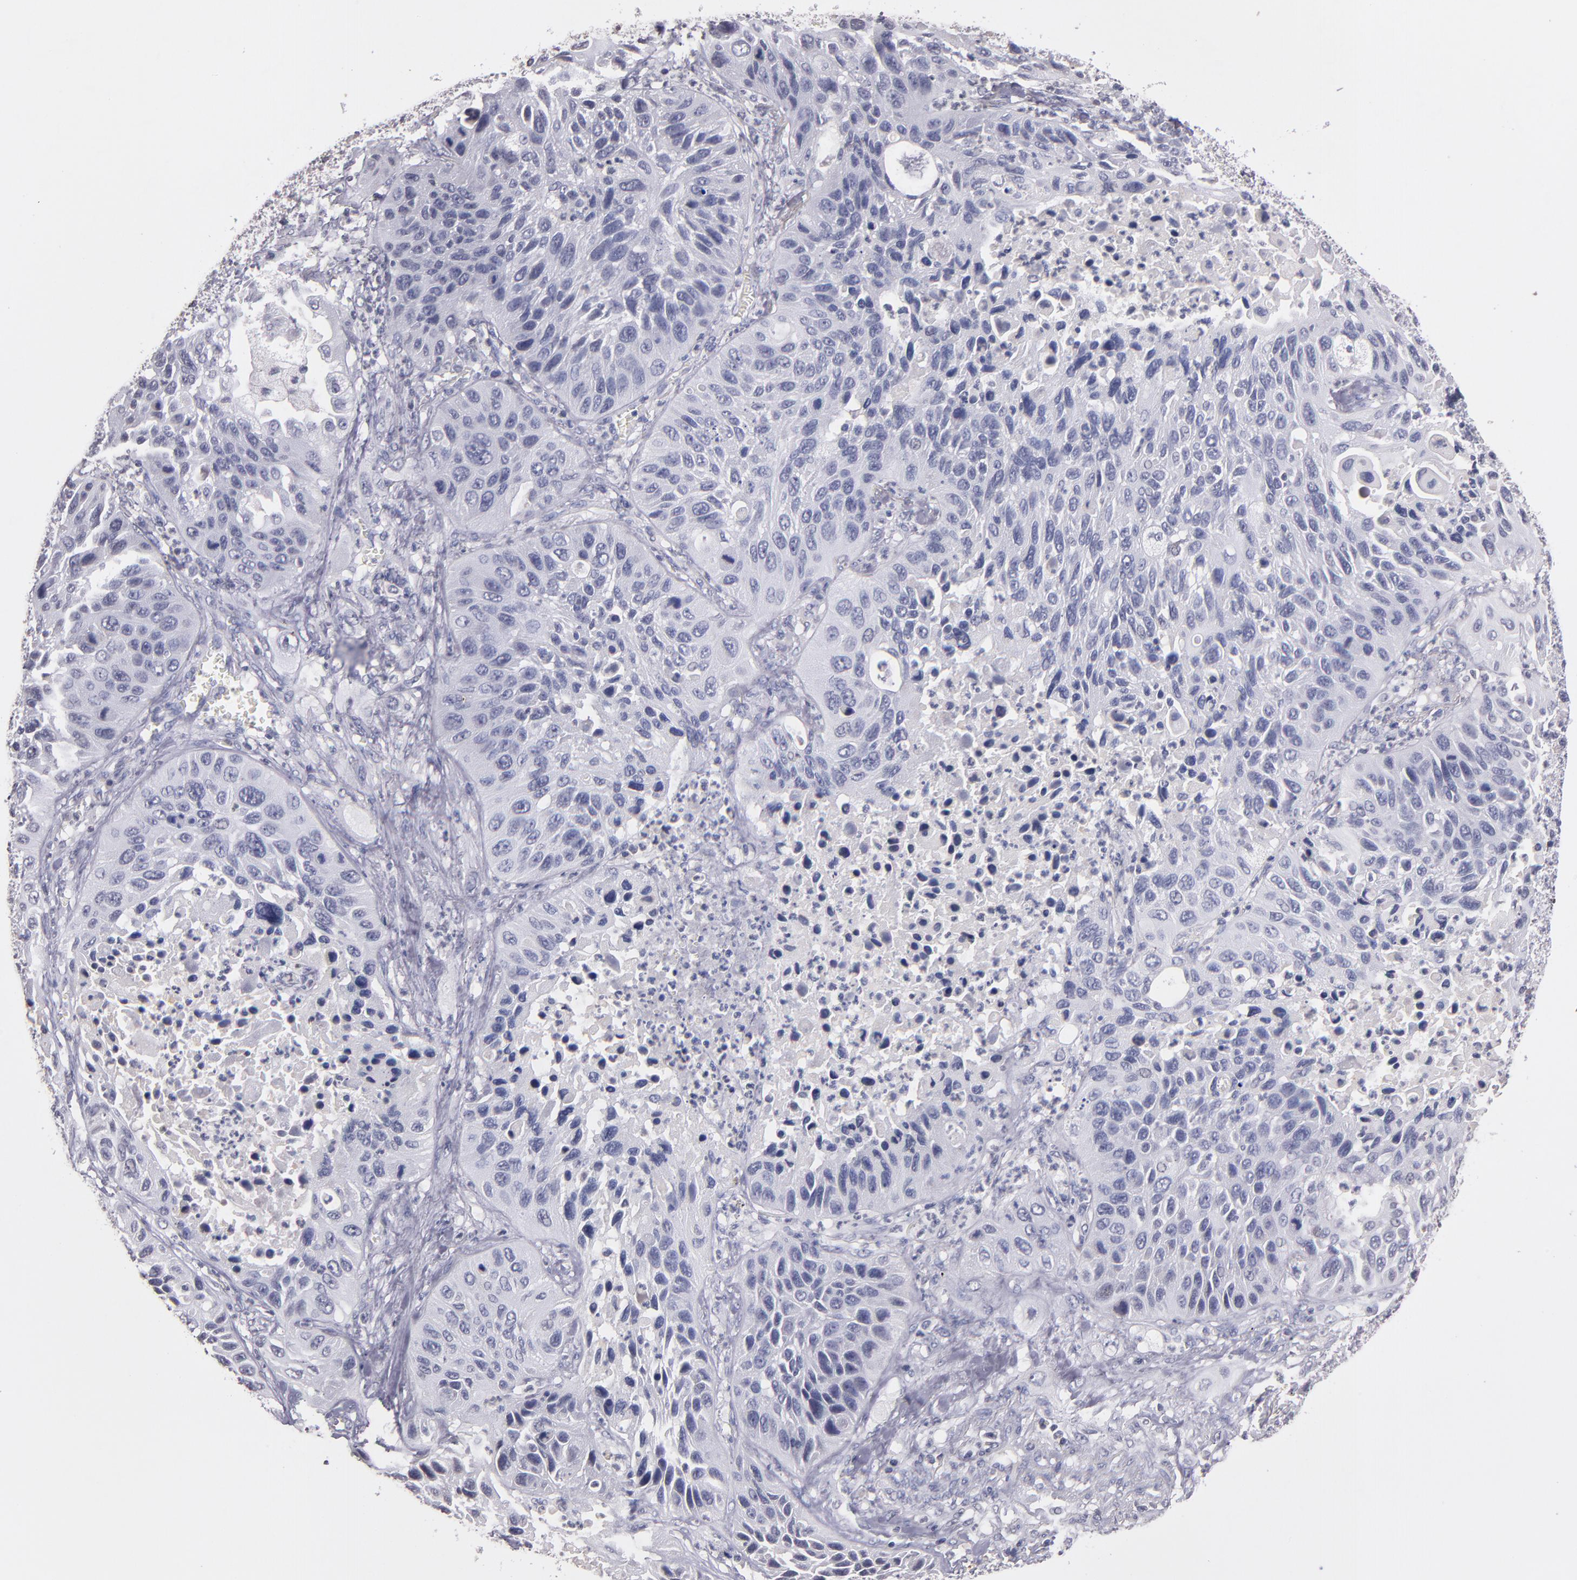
{"staining": {"intensity": "negative", "quantity": "none", "location": "none"}, "tissue": "lung cancer", "cell_type": "Tumor cells", "image_type": "cancer", "snomed": [{"axis": "morphology", "description": "Squamous cell carcinoma, NOS"}, {"axis": "topography", "description": "Lung"}], "caption": "High power microscopy image of an immunohistochemistry photomicrograph of lung squamous cell carcinoma, revealing no significant staining in tumor cells.", "gene": "SOX10", "patient": {"sex": "female", "age": 76}}